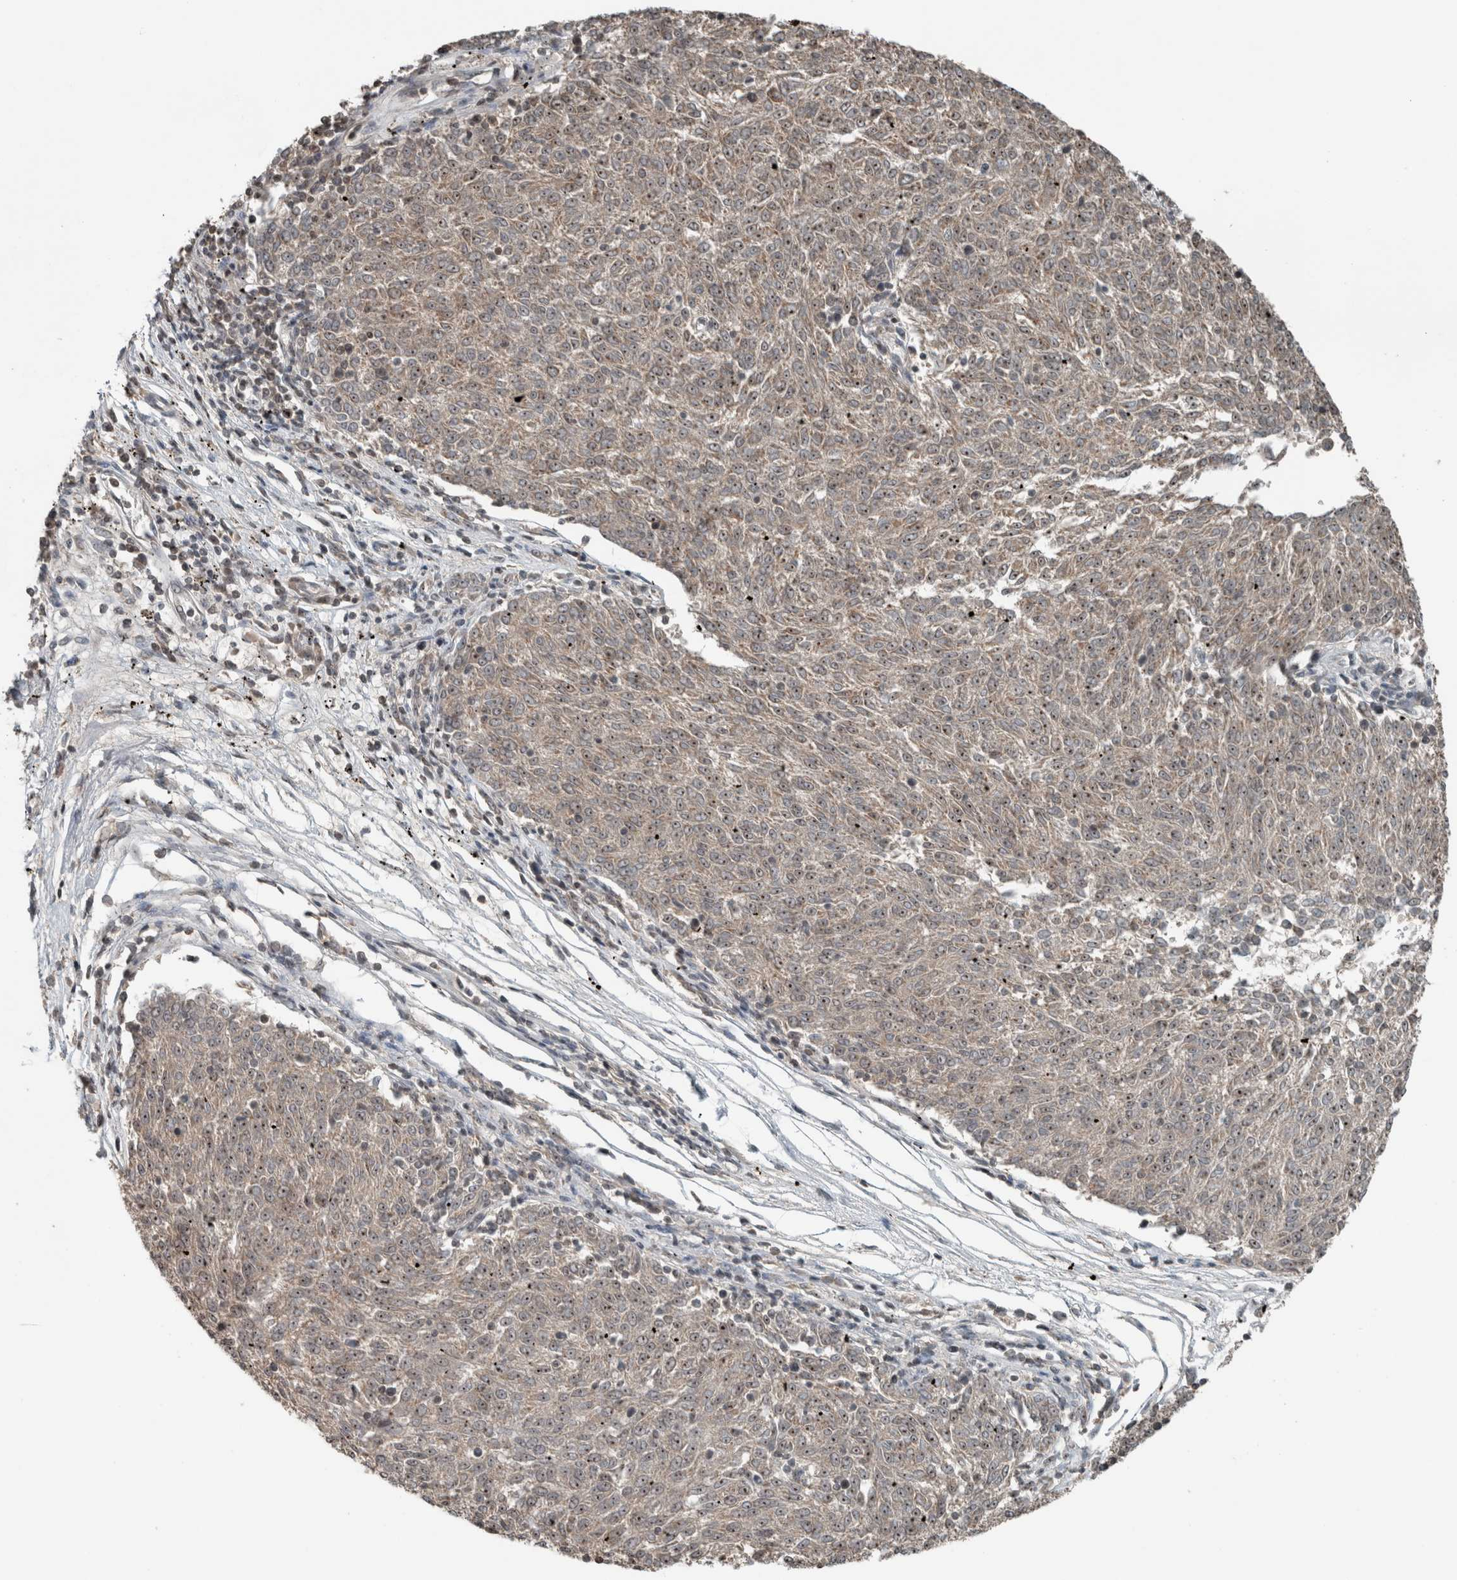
{"staining": {"intensity": "weak", "quantity": ">75%", "location": "cytoplasmic/membranous,nuclear"}, "tissue": "melanoma", "cell_type": "Tumor cells", "image_type": "cancer", "snomed": [{"axis": "morphology", "description": "Malignant melanoma, NOS"}, {"axis": "topography", "description": "Skin"}], "caption": "Weak cytoplasmic/membranous and nuclear positivity is identified in approximately >75% of tumor cells in melanoma. (Stains: DAB in brown, nuclei in blue, Microscopy: brightfield microscopy at high magnification).", "gene": "RPF1", "patient": {"sex": "female", "age": 72}}